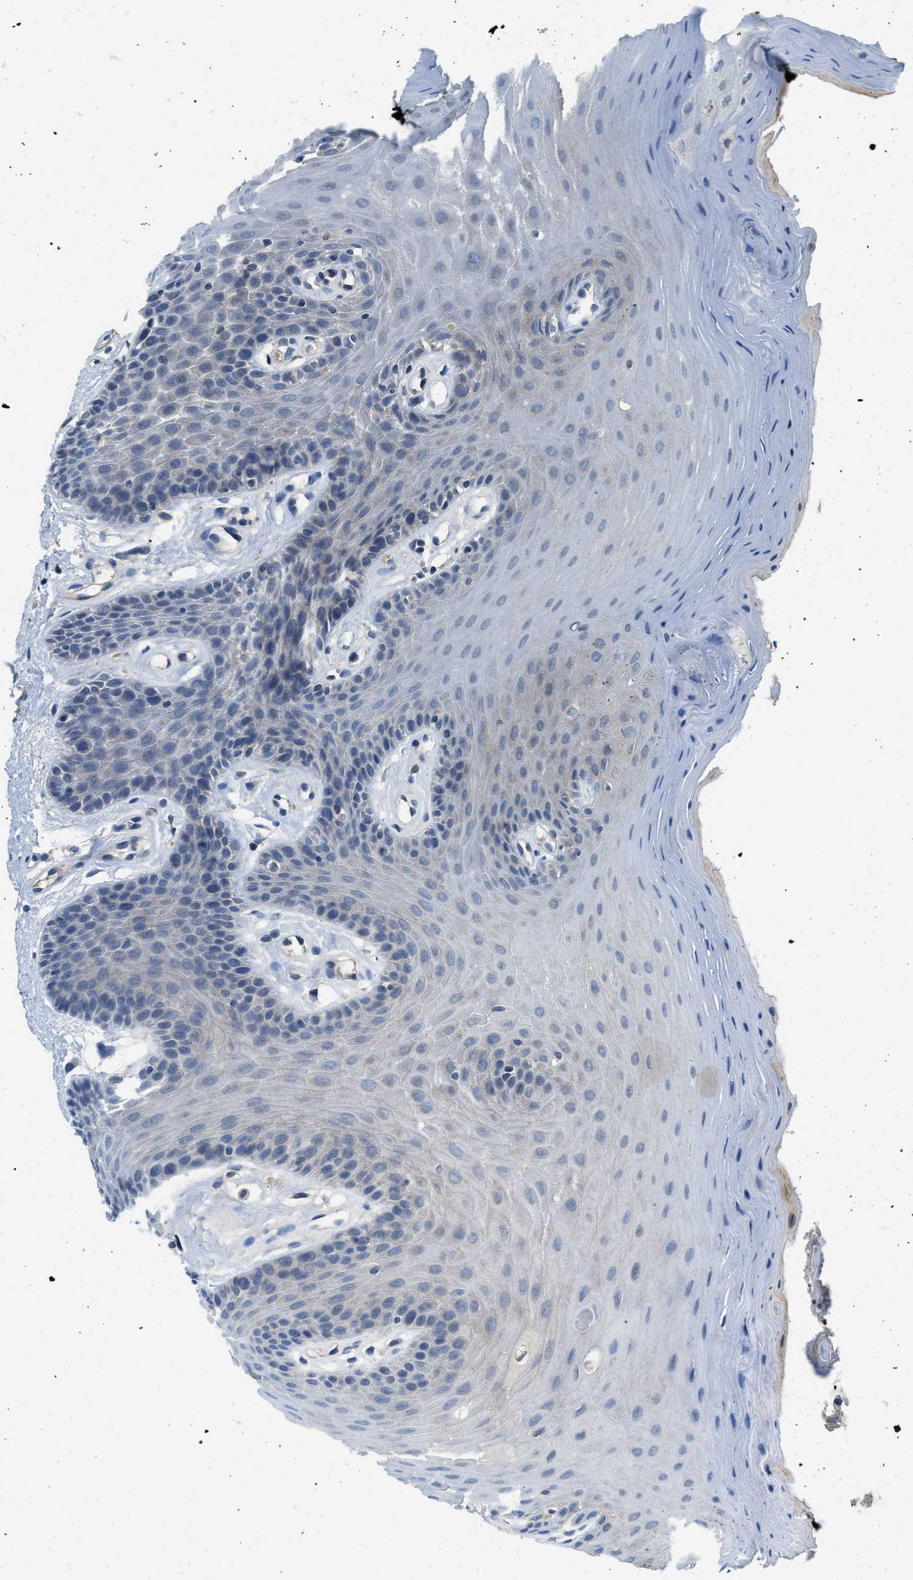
{"staining": {"intensity": "negative", "quantity": "none", "location": "none"}, "tissue": "oral mucosa", "cell_type": "Squamous epithelial cells", "image_type": "normal", "snomed": [{"axis": "morphology", "description": "Normal tissue, NOS"}, {"axis": "morphology", "description": "Squamous cell carcinoma, NOS"}, {"axis": "topography", "description": "Skeletal muscle"}, {"axis": "topography", "description": "Adipose tissue"}, {"axis": "topography", "description": "Vascular tissue"}, {"axis": "topography", "description": "Oral tissue"}, {"axis": "topography", "description": "Peripheral nerve tissue"}, {"axis": "topography", "description": "Head-Neck"}], "caption": "An immunohistochemistry (IHC) image of normal oral mucosa is shown. There is no staining in squamous epithelial cells of oral mucosa.", "gene": "BCAP31", "patient": {"sex": "male", "age": 71}}